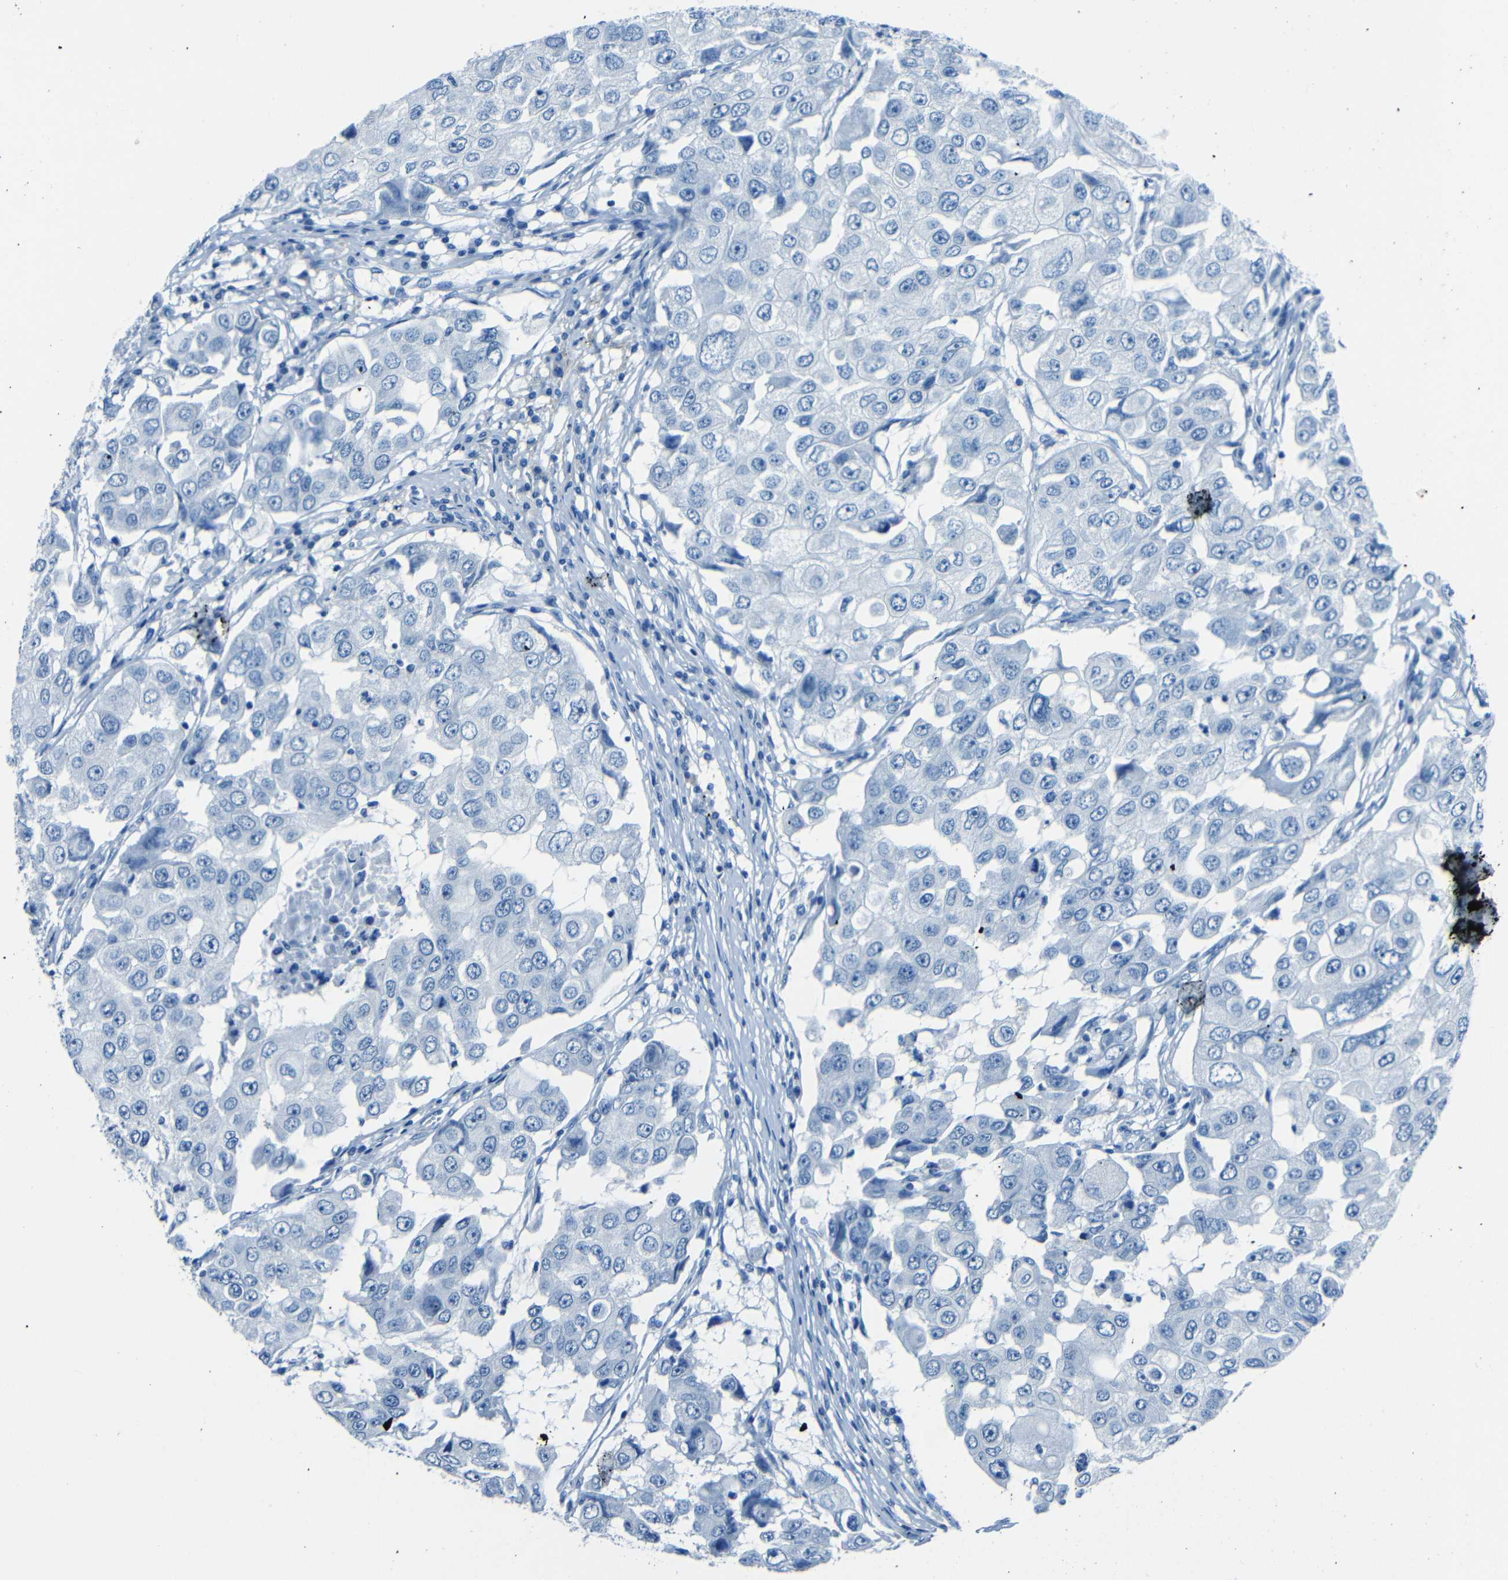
{"staining": {"intensity": "negative", "quantity": "none", "location": "none"}, "tissue": "breast cancer", "cell_type": "Tumor cells", "image_type": "cancer", "snomed": [{"axis": "morphology", "description": "Duct carcinoma"}, {"axis": "topography", "description": "Breast"}], "caption": "Breast cancer was stained to show a protein in brown. There is no significant staining in tumor cells.", "gene": "FBN2", "patient": {"sex": "female", "age": 27}}